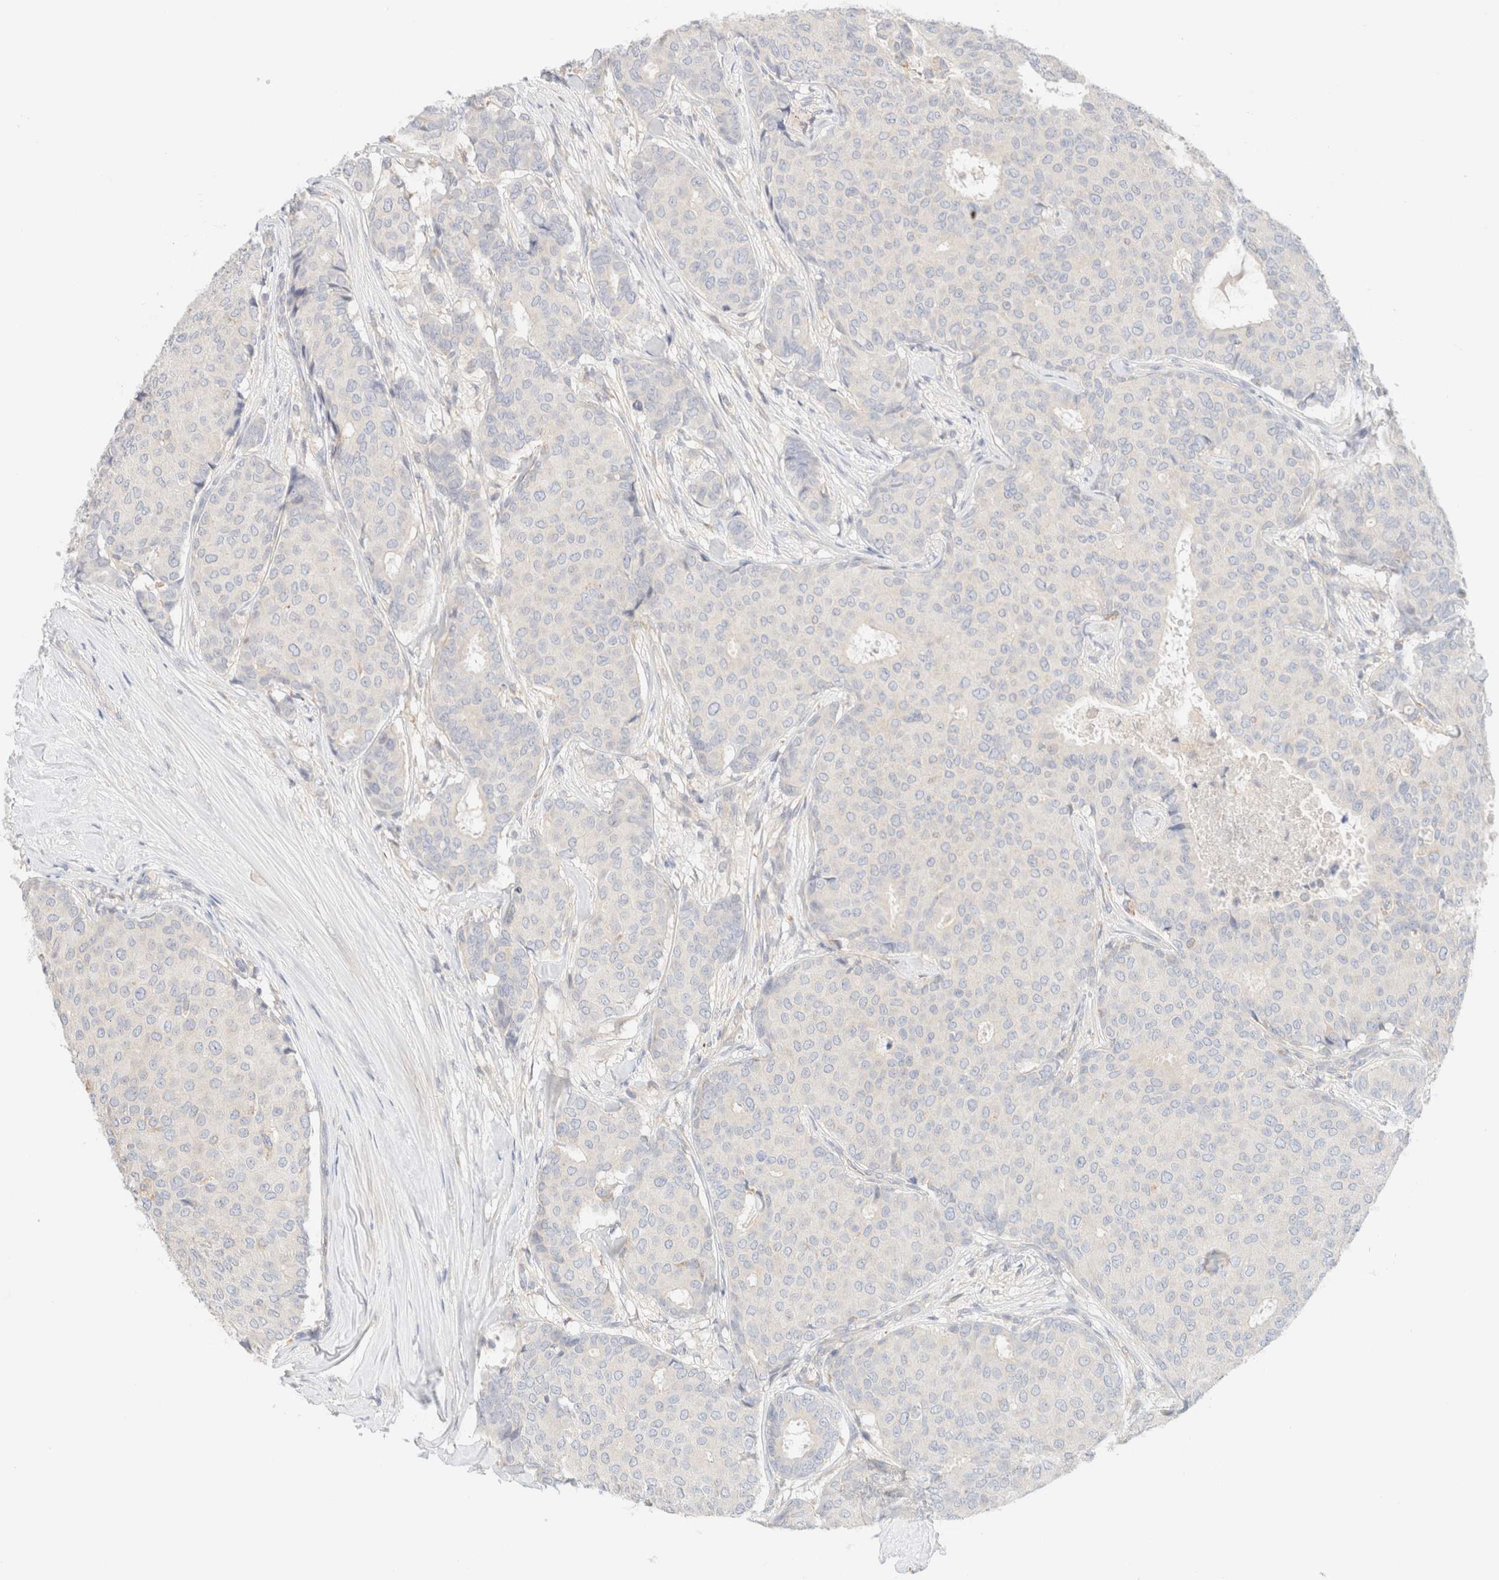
{"staining": {"intensity": "negative", "quantity": "none", "location": "none"}, "tissue": "breast cancer", "cell_type": "Tumor cells", "image_type": "cancer", "snomed": [{"axis": "morphology", "description": "Duct carcinoma"}, {"axis": "topography", "description": "Breast"}], "caption": "Tumor cells are negative for brown protein staining in breast cancer. (Immunohistochemistry, brightfield microscopy, high magnification).", "gene": "SARM1", "patient": {"sex": "female", "age": 75}}